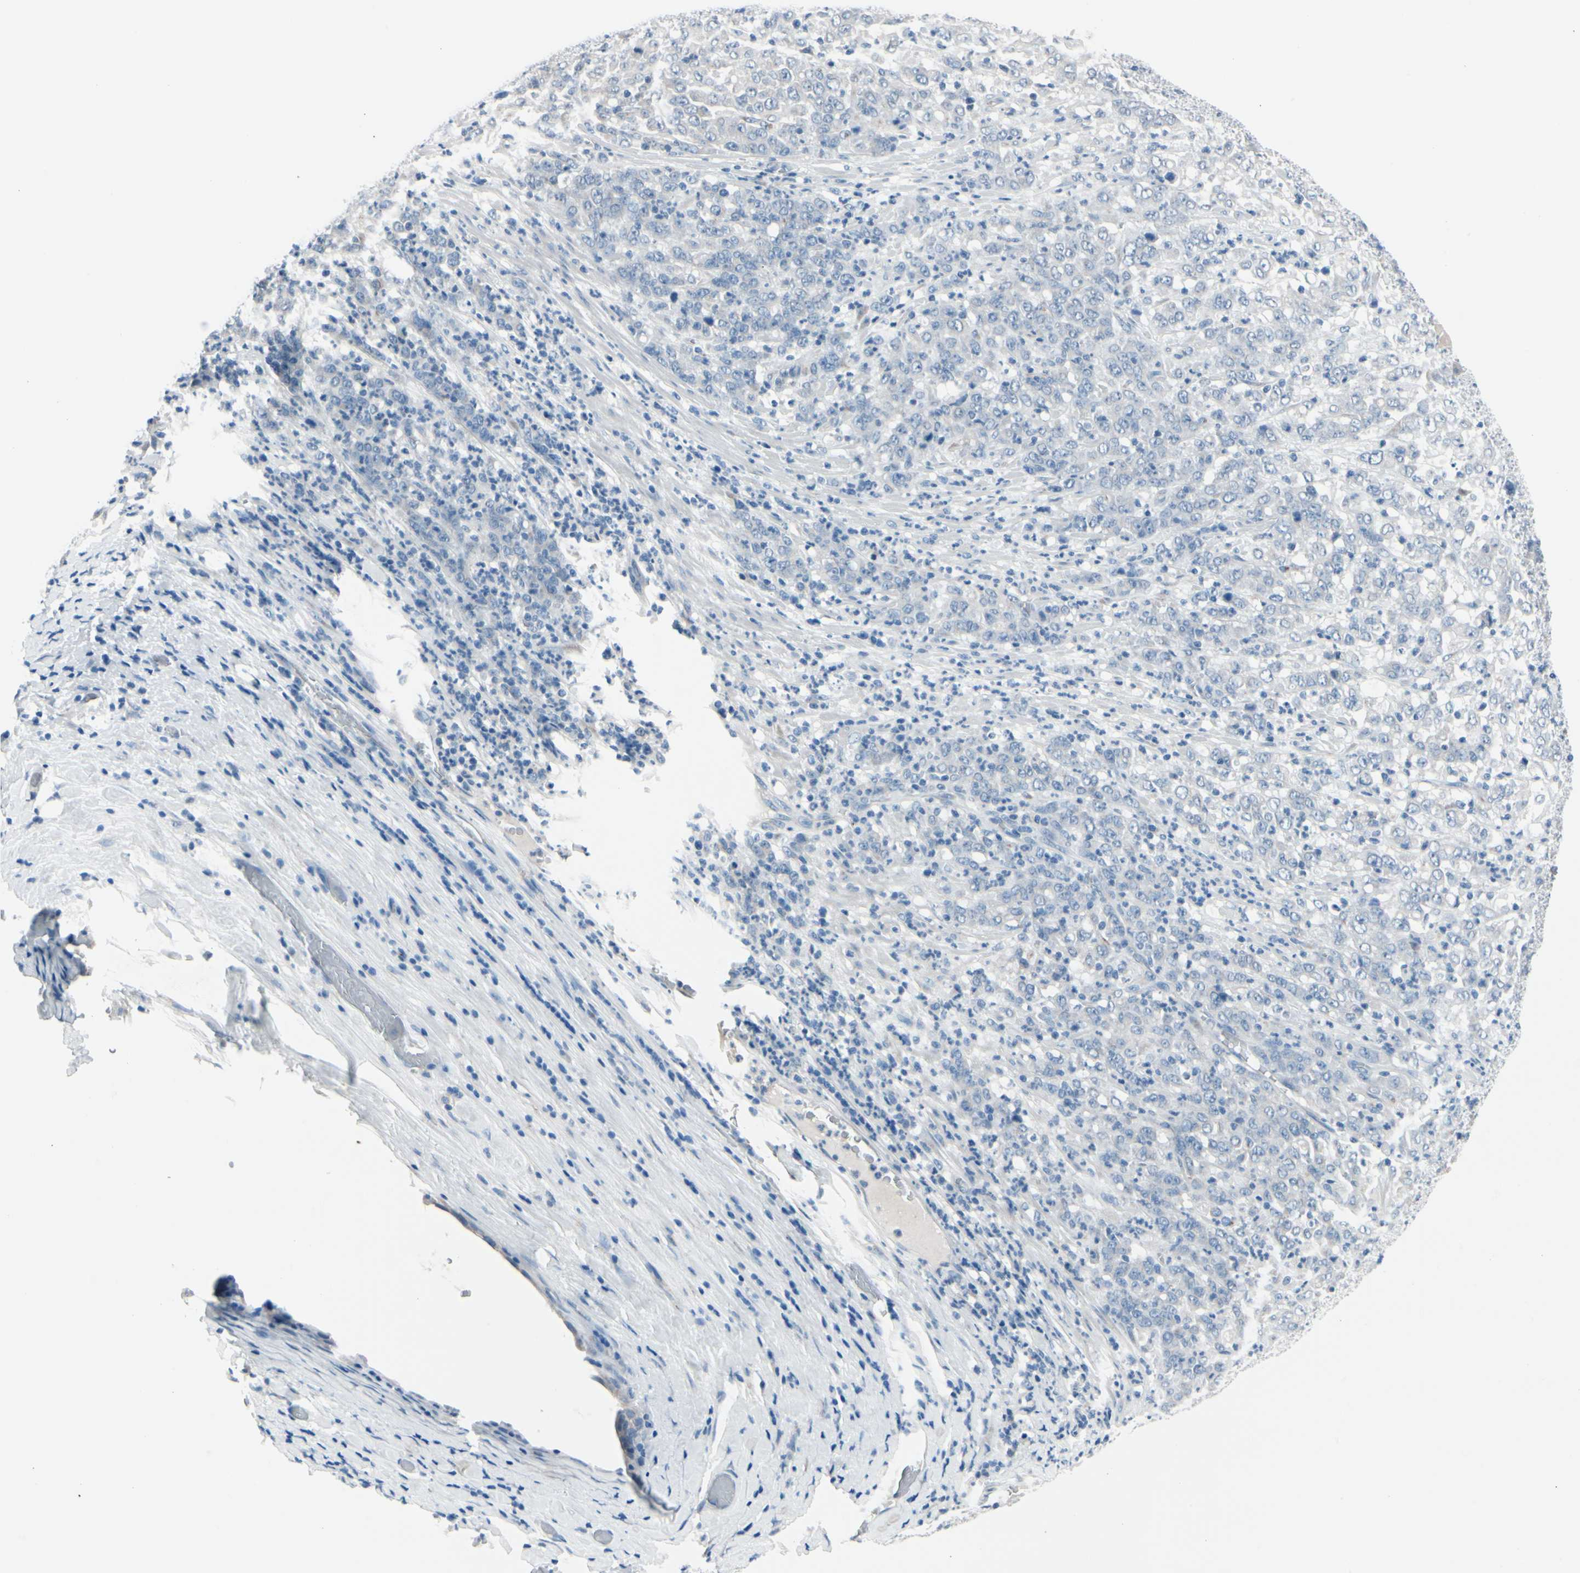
{"staining": {"intensity": "negative", "quantity": "none", "location": "none"}, "tissue": "stomach cancer", "cell_type": "Tumor cells", "image_type": "cancer", "snomed": [{"axis": "morphology", "description": "Adenocarcinoma, NOS"}, {"axis": "topography", "description": "Stomach, lower"}], "caption": "A histopathology image of human adenocarcinoma (stomach) is negative for staining in tumor cells.", "gene": "PGR", "patient": {"sex": "female", "age": 71}}